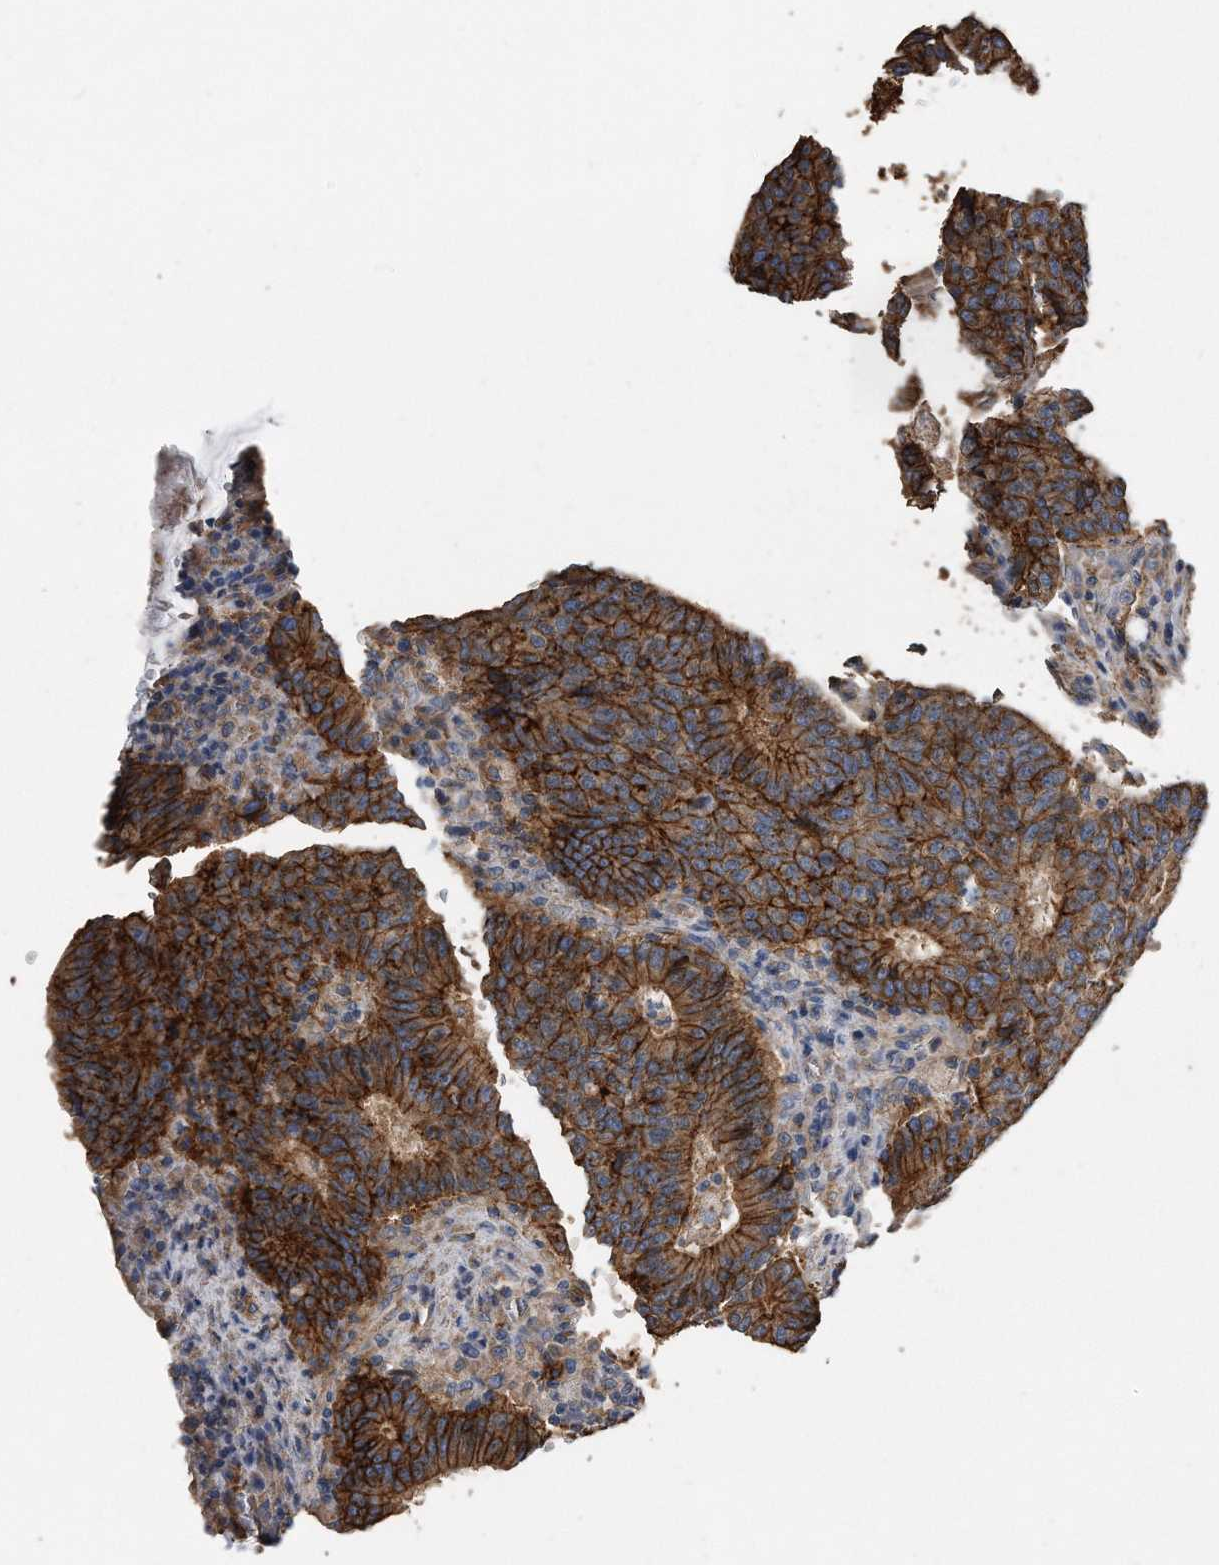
{"staining": {"intensity": "strong", "quantity": ">75%", "location": "cytoplasmic/membranous"}, "tissue": "colorectal cancer", "cell_type": "Tumor cells", "image_type": "cancer", "snomed": [{"axis": "morphology", "description": "Adenocarcinoma, NOS"}, {"axis": "topography", "description": "Colon"}], "caption": "Strong cytoplasmic/membranous expression is present in about >75% of tumor cells in colorectal adenocarcinoma.", "gene": "CDCP1", "patient": {"sex": "female", "age": 75}}